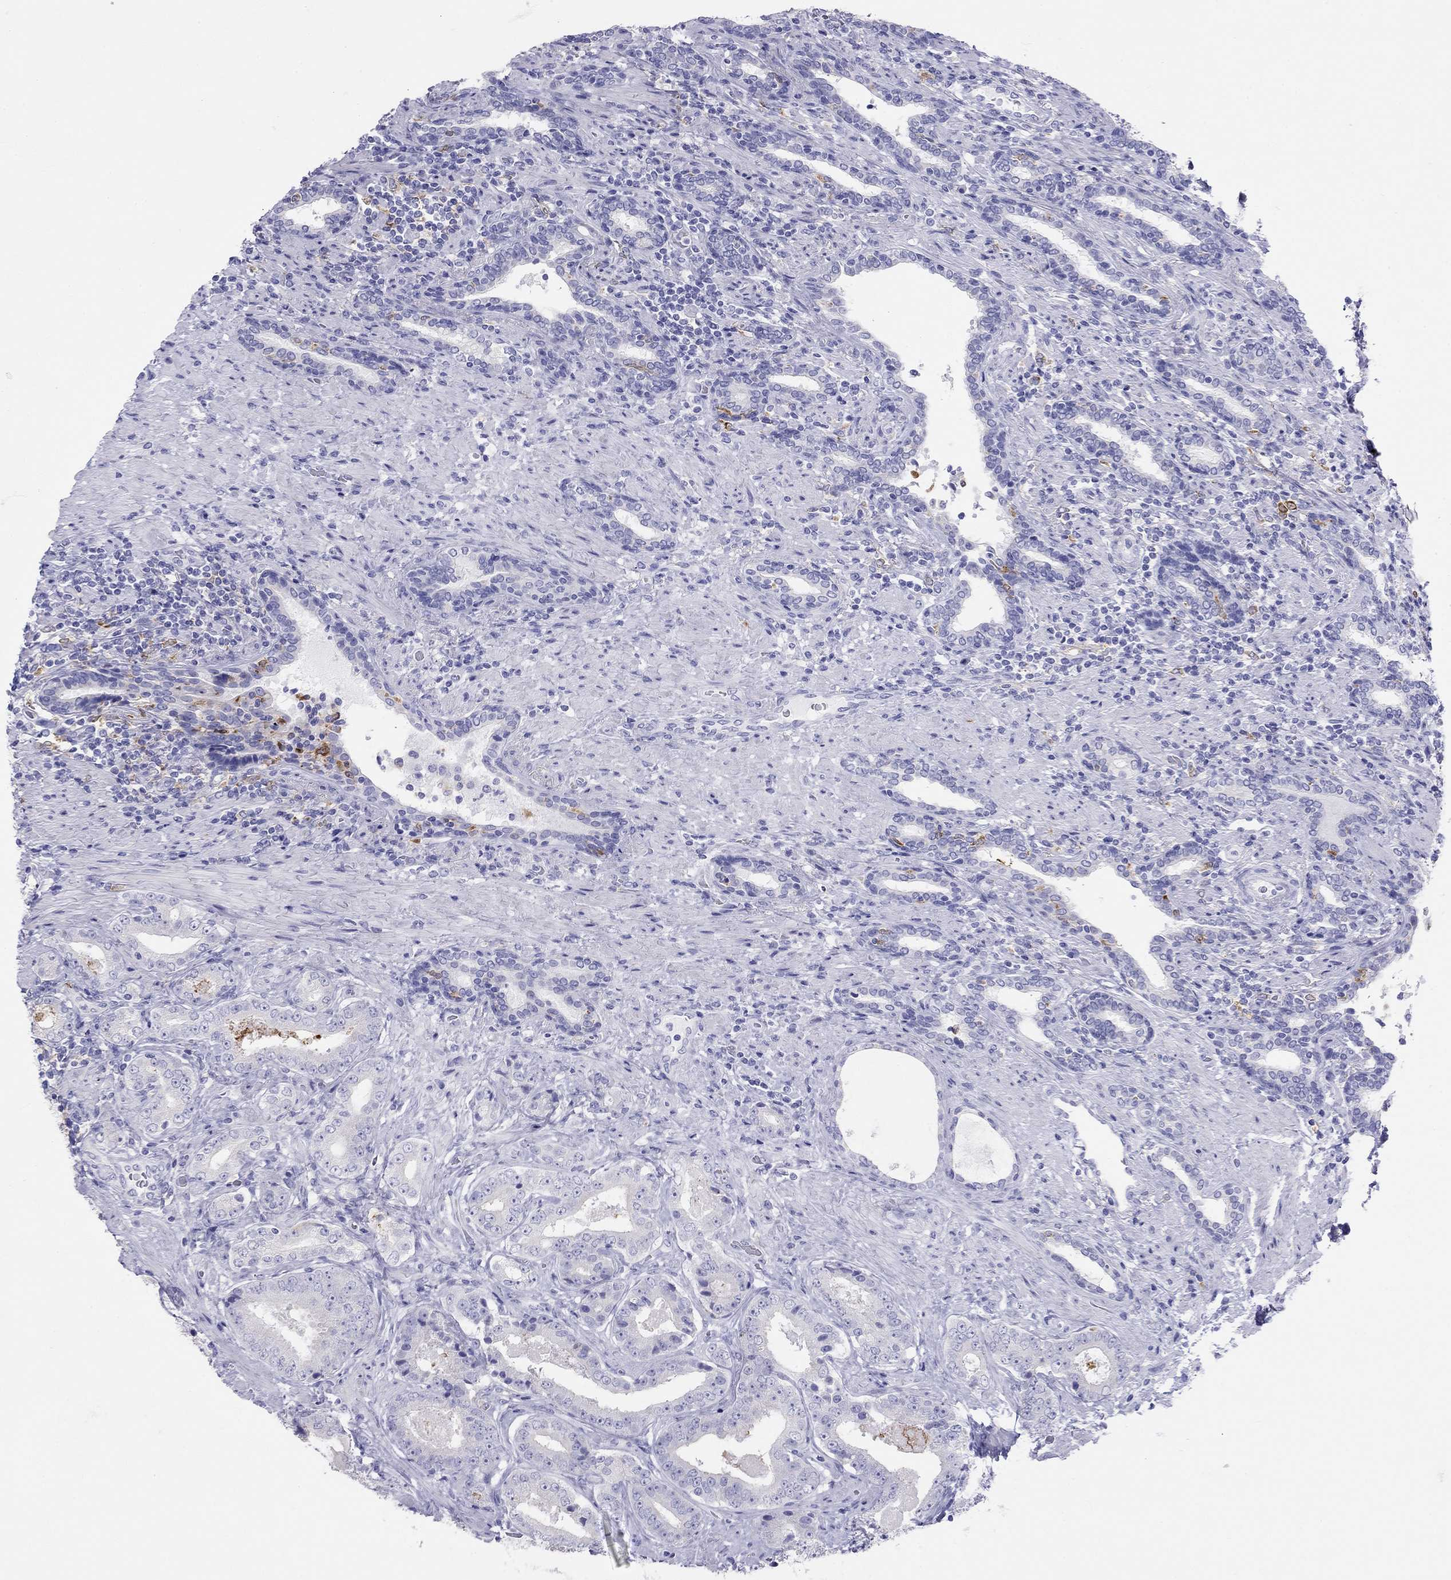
{"staining": {"intensity": "negative", "quantity": "none", "location": "none"}, "tissue": "prostate cancer", "cell_type": "Tumor cells", "image_type": "cancer", "snomed": [{"axis": "morphology", "description": "Adenocarcinoma, Low grade"}, {"axis": "topography", "description": "Prostate and seminal vesicle, NOS"}], "caption": "Immunohistochemical staining of human low-grade adenocarcinoma (prostate) demonstrates no significant staining in tumor cells. (DAB (3,3'-diaminobenzidine) immunohistochemistry with hematoxylin counter stain).", "gene": "HLA-DQB2", "patient": {"sex": "male", "age": 61}}